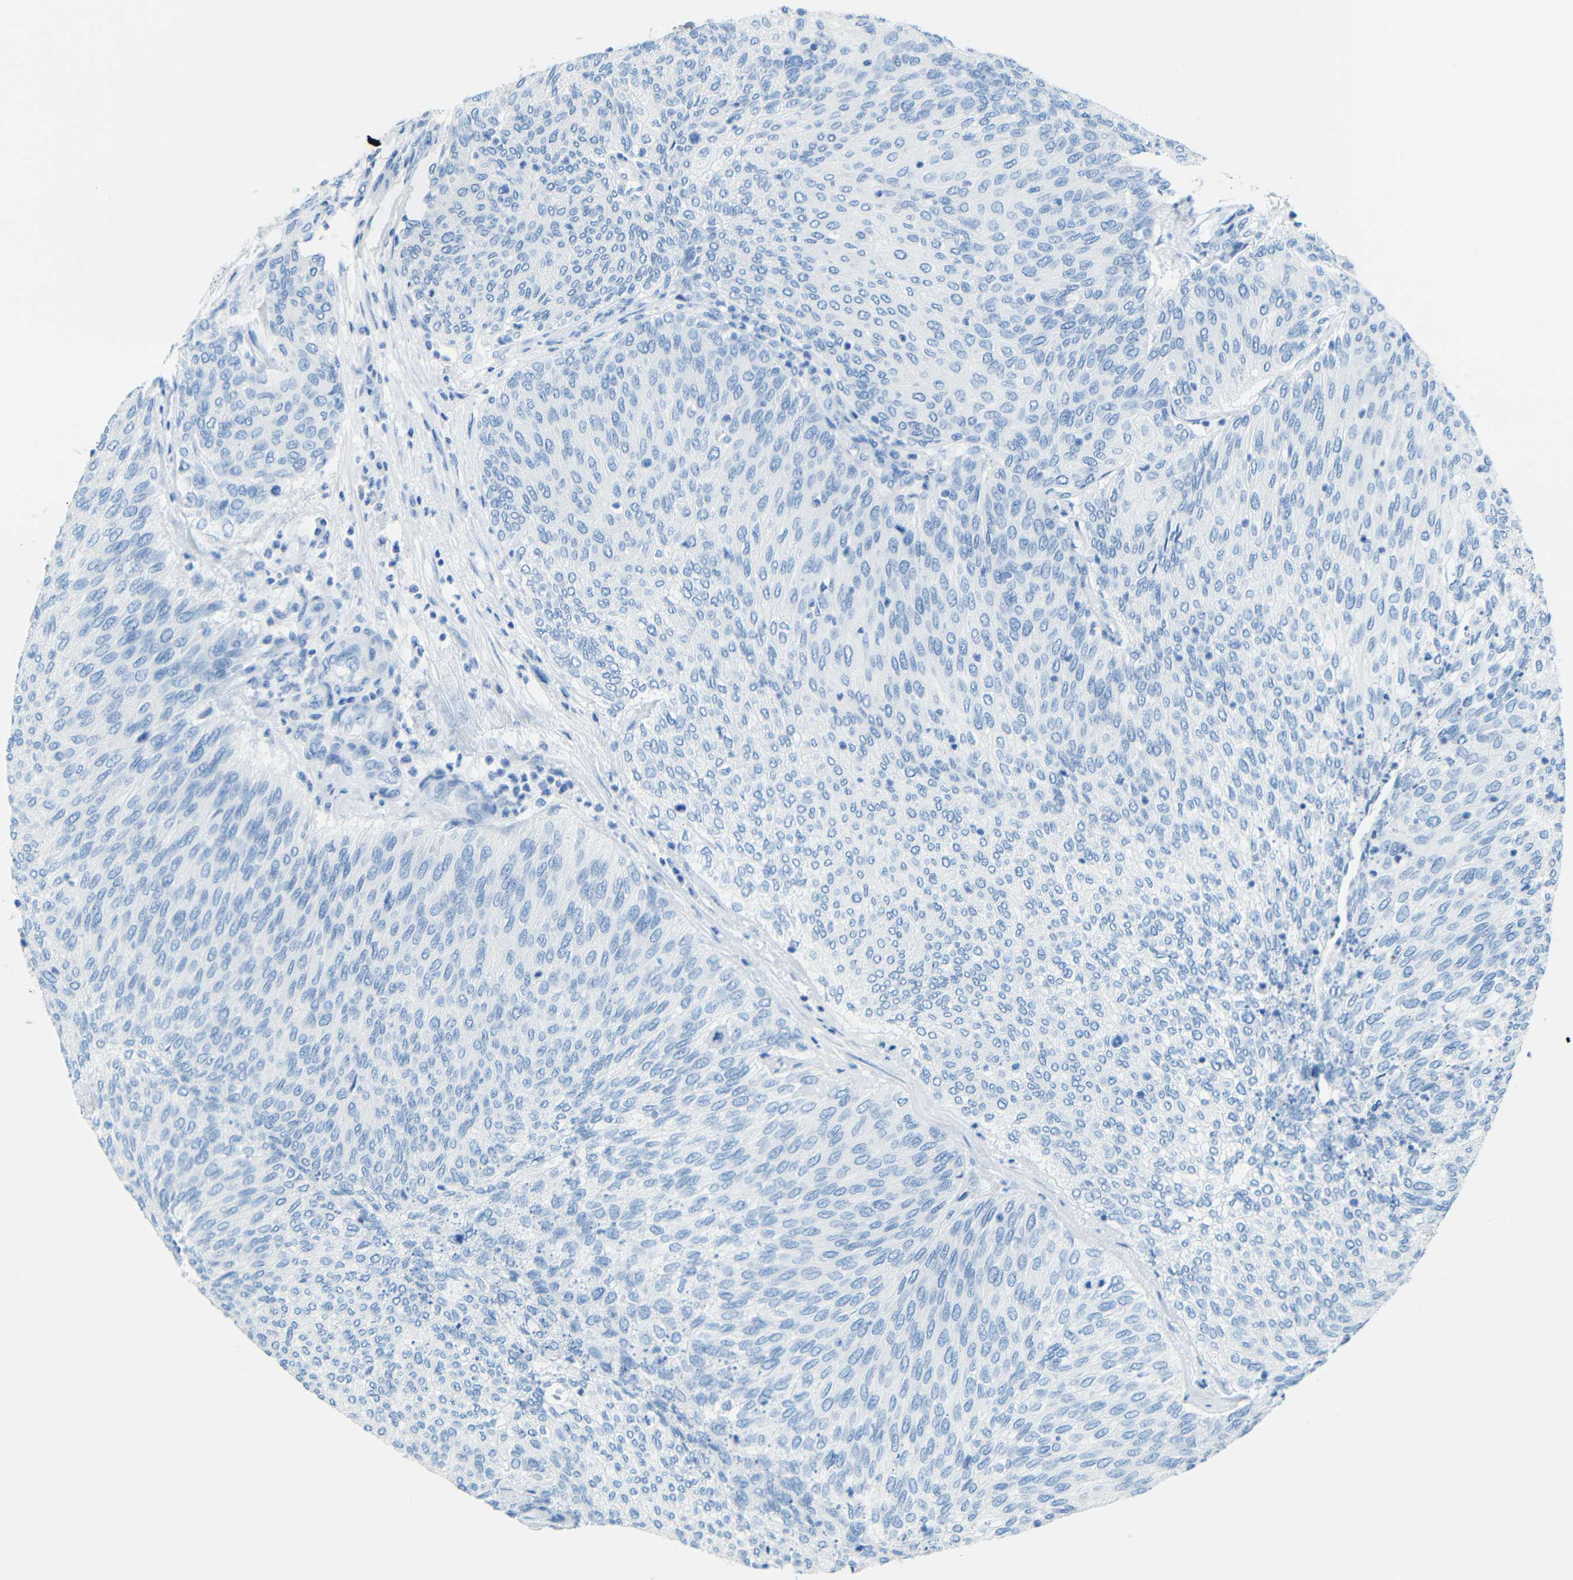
{"staining": {"intensity": "negative", "quantity": "none", "location": "none"}, "tissue": "urothelial cancer", "cell_type": "Tumor cells", "image_type": "cancer", "snomed": [{"axis": "morphology", "description": "Urothelial carcinoma, Low grade"}, {"axis": "topography", "description": "Urinary bladder"}], "caption": "A micrograph of urothelial cancer stained for a protein displays no brown staining in tumor cells.", "gene": "TUBB4B", "patient": {"sex": "female", "age": 79}}